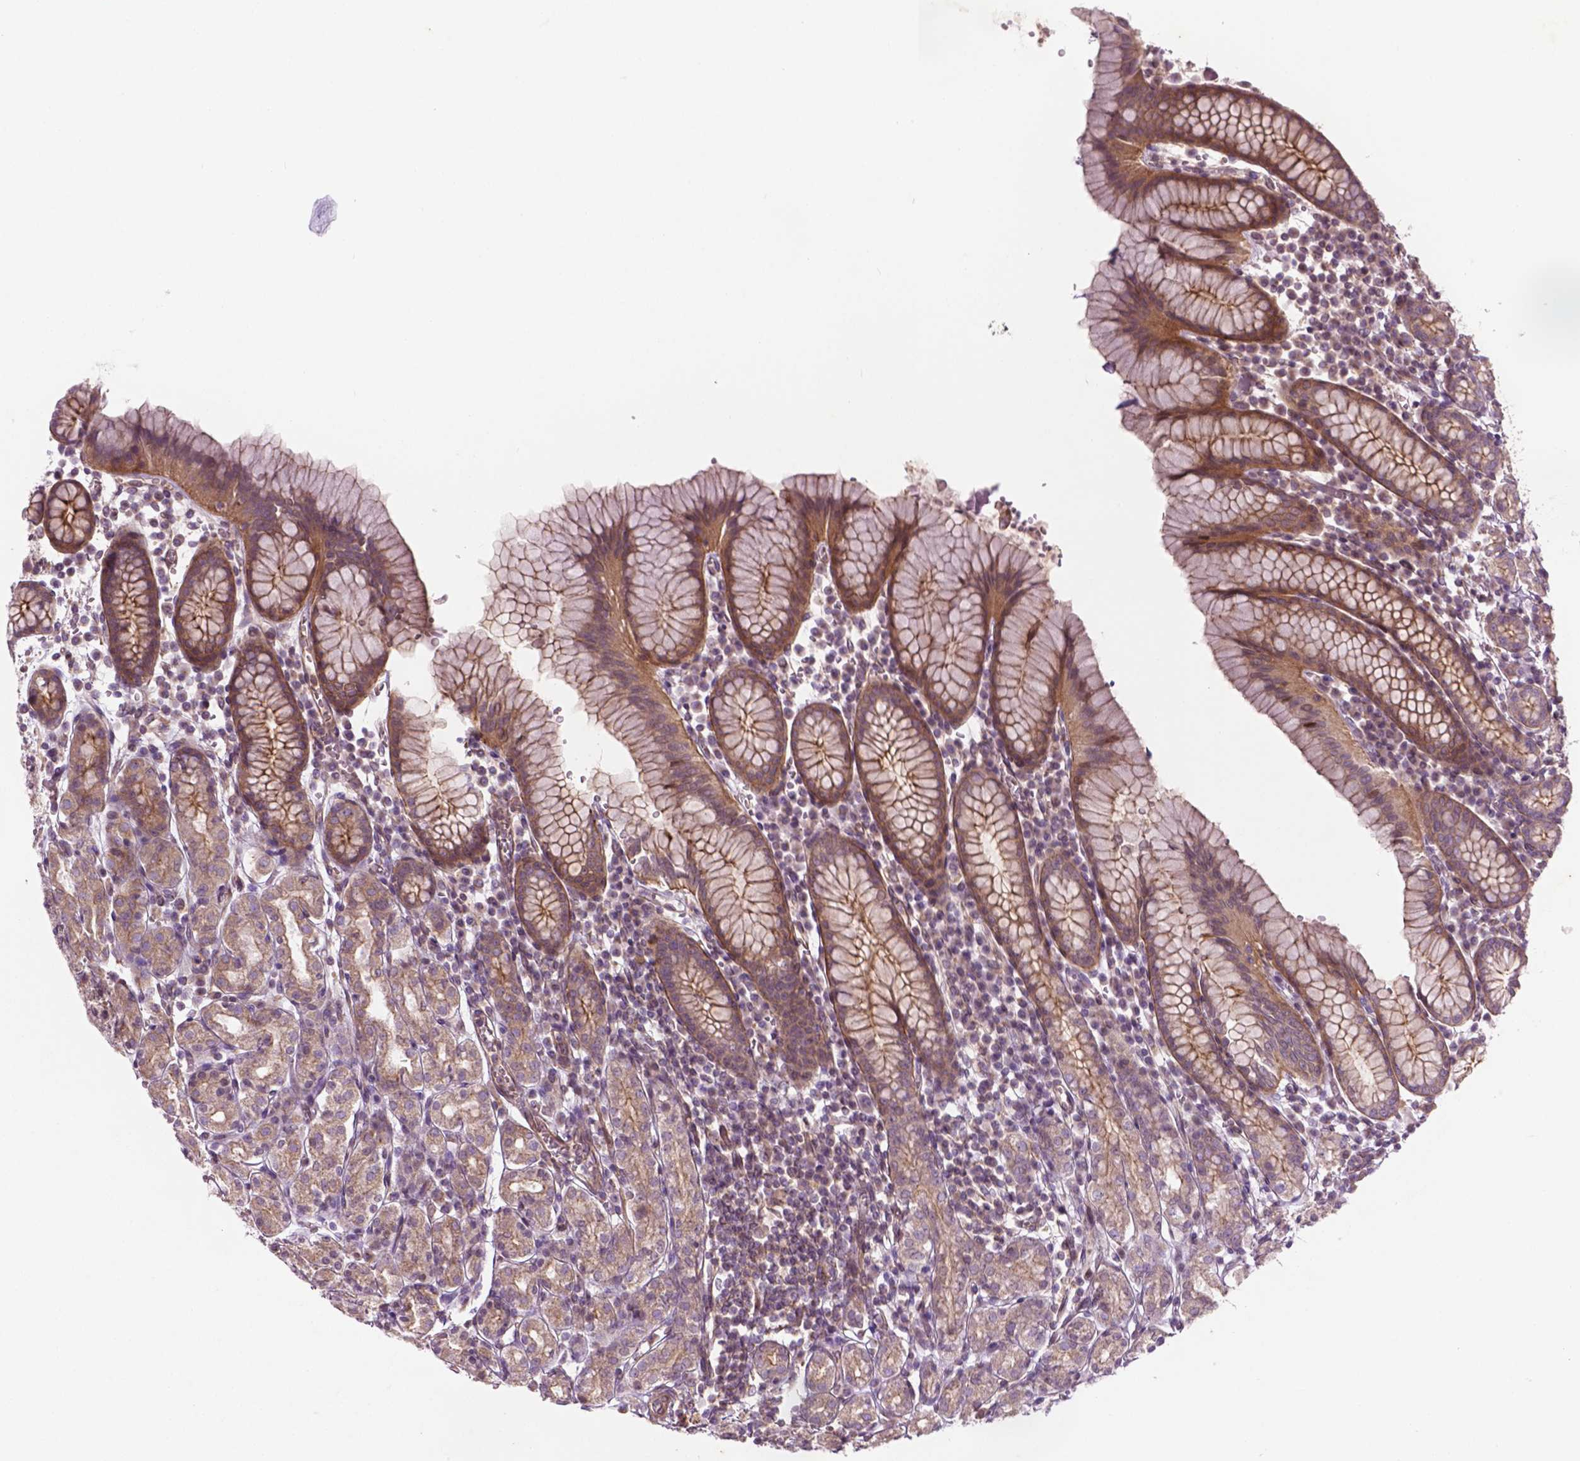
{"staining": {"intensity": "moderate", "quantity": "25%-75%", "location": "cytoplasmic/membranous"}, "tissue": "stomach", "cell_type": "Glandular cells", "image_type": "normal", "snomed": [{"axis": "morphology", "description": "Normal tissue, NOS"}, {"axis": "topography", "description": "Stomach, upper"}, {"axis": "topography", "description": "Stomach"}], "caption": "The immunohistochemical stain shows moderate cytoplasmic/membranous staining in glandular cells of benign stomach. The staining was performed using DAB to visualize the protein expression in brown, while the nuclei were stained in blue with hematoxylin (Magnification: 20x).", "gene": "TCHP", "patient": {"sex": "male", "age": 62}}